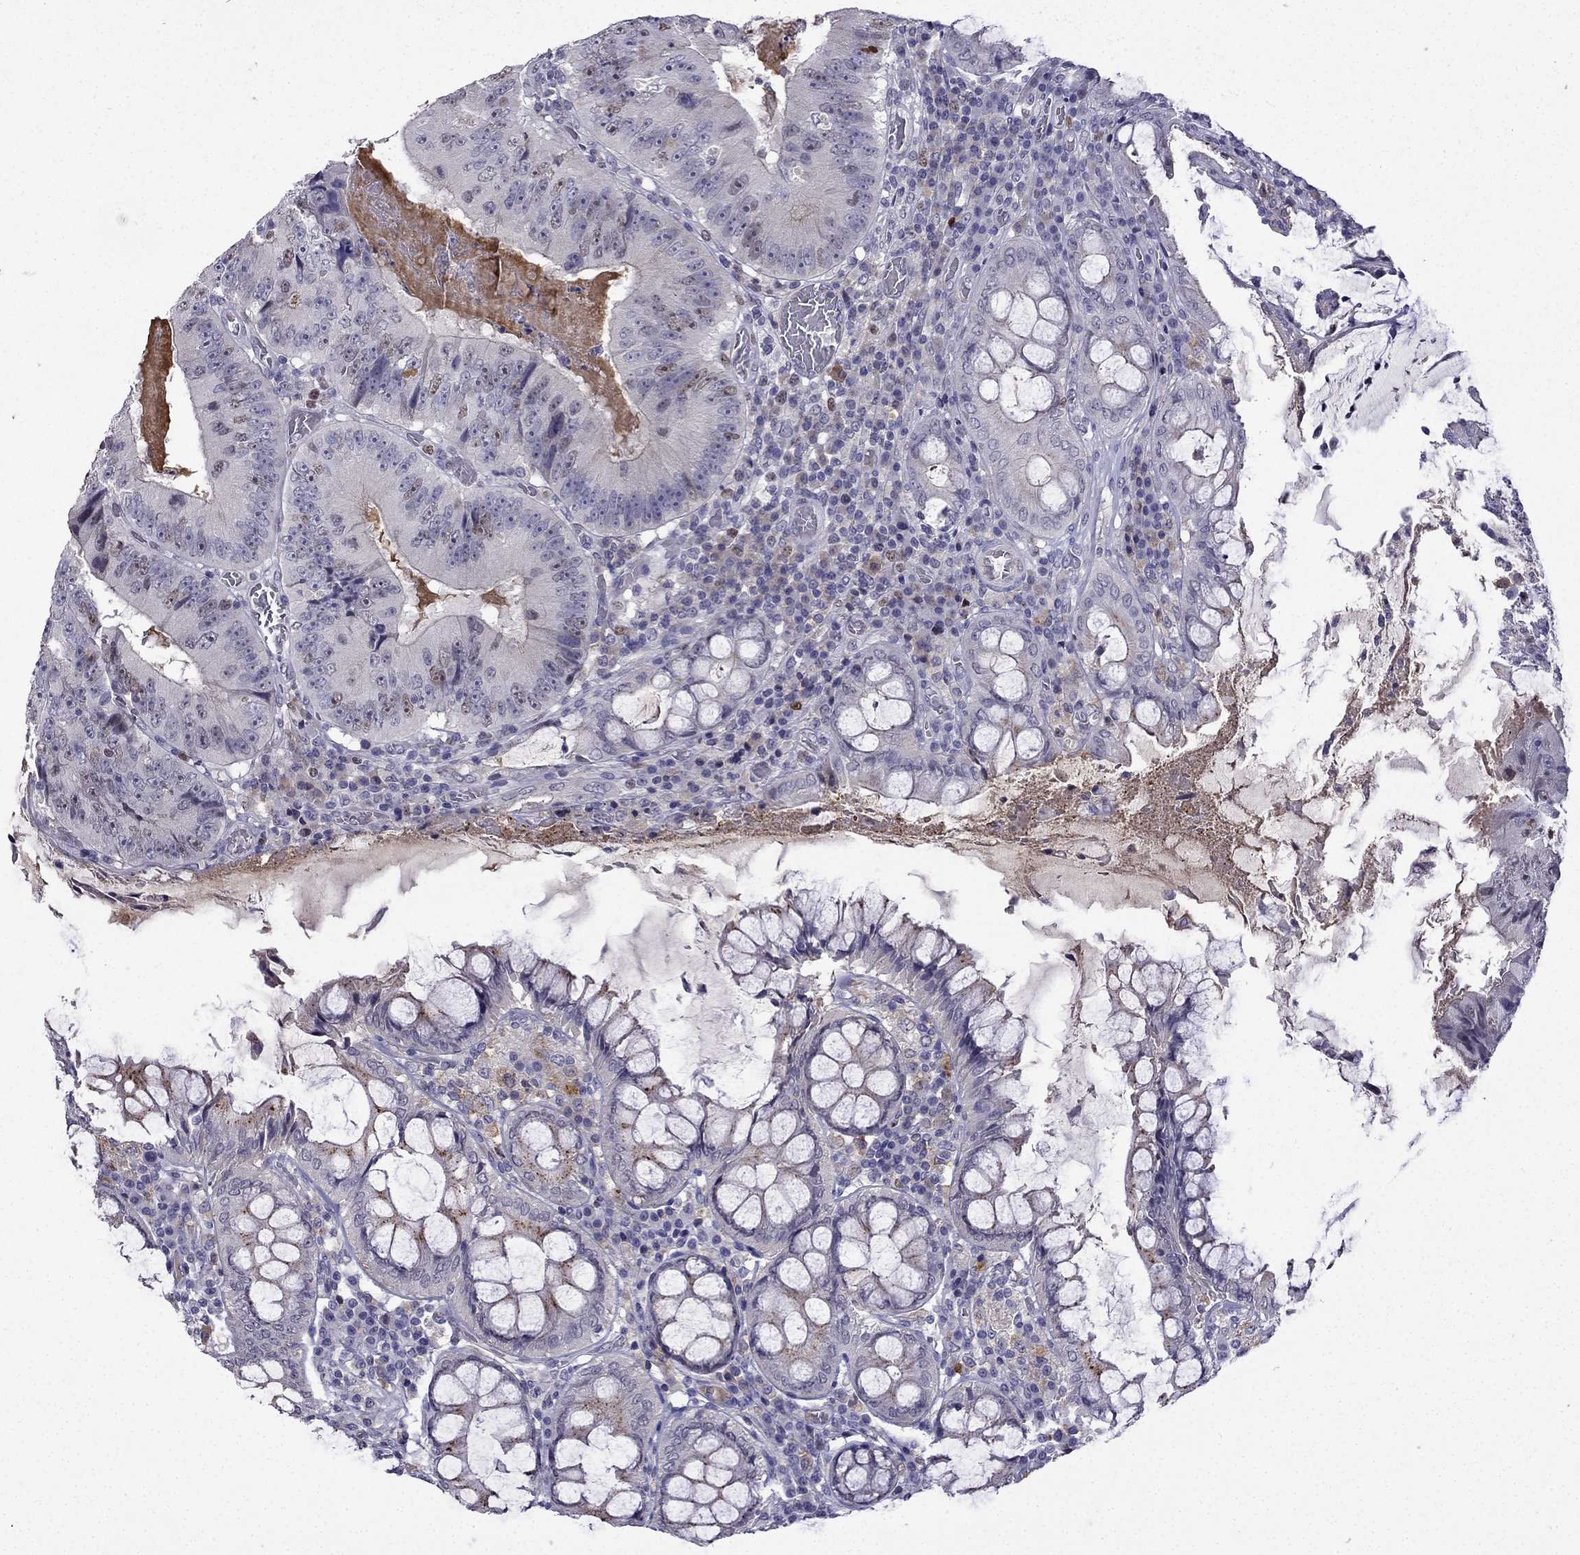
{"staining": {"intensity": "weak", "quantity": "<25%", "location": "nuclear"}, "tissue": "colorectal cancer", "cell_type": "Tumor cells", "image_type": "cancer", "snomed": [{"axis": "morphology", "description": "Adenocarcinoma, NOS"}, {"axis": "topography", "description": "Colon"}], "caption": "IHC histopathology image of neoplastic tissue: human colorectal cancer (adenocarcinoma) stained with DAB displays no significant protein positivity in tumor cells.", "gene": "UHRF1", "patient": {"sex": "female", "age": 86}}